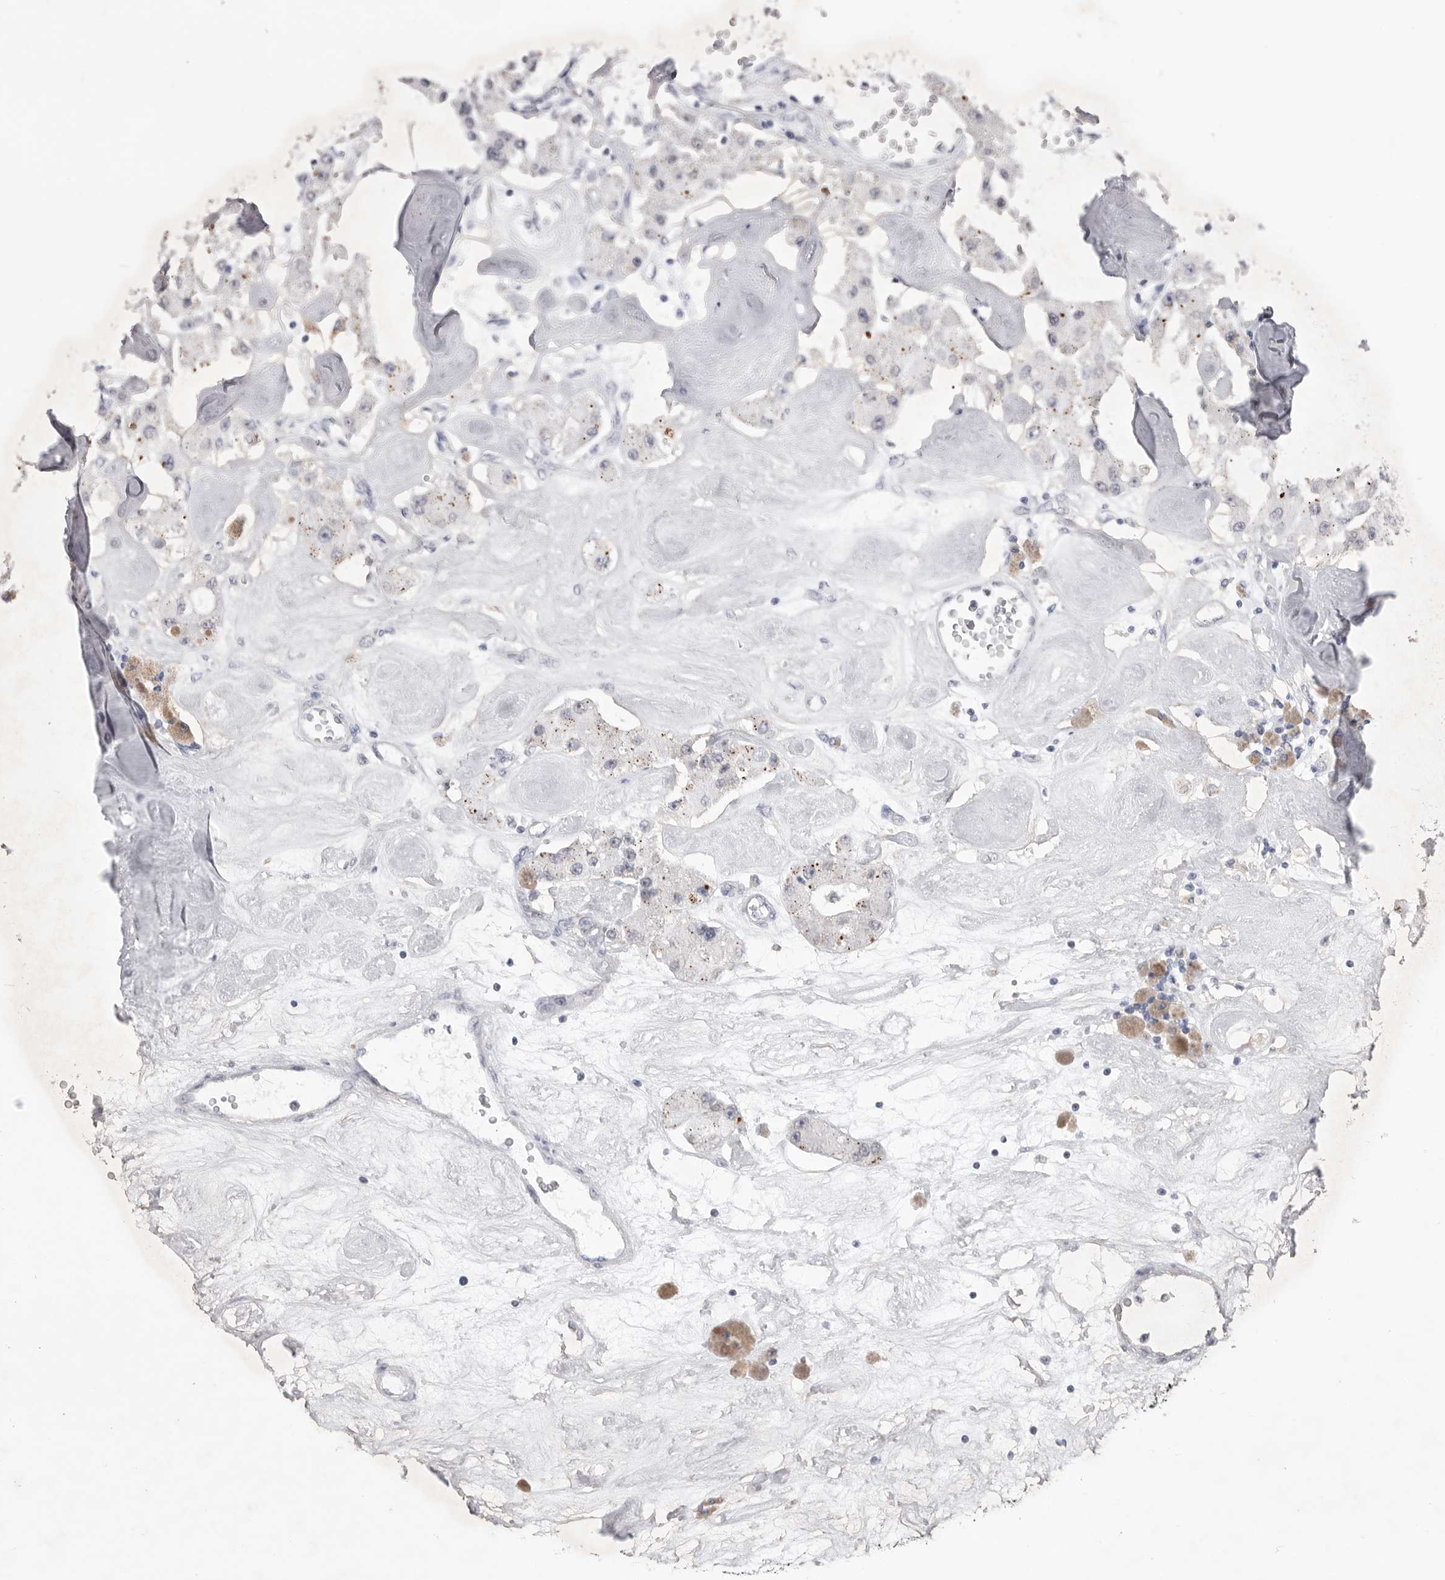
{"staining": {"intensity": "negative", "quantity": "none", "location": "none"}, "tissue": "carcinoid", "cell_type": "Tumor cells", "image_type": "cancer", "snomed": [{"axis": "morphology", "description": "Carcinoid, malignant, NOS"}, {"axis": "topography", "description": "Pancreas"}], "caption": "Malignant carcinoid was stained to show a protein in brown. There is no significant expression in tumor cells.", "gene": "ZBTB7B", "patient": {"sex": "male", "age": 41}}